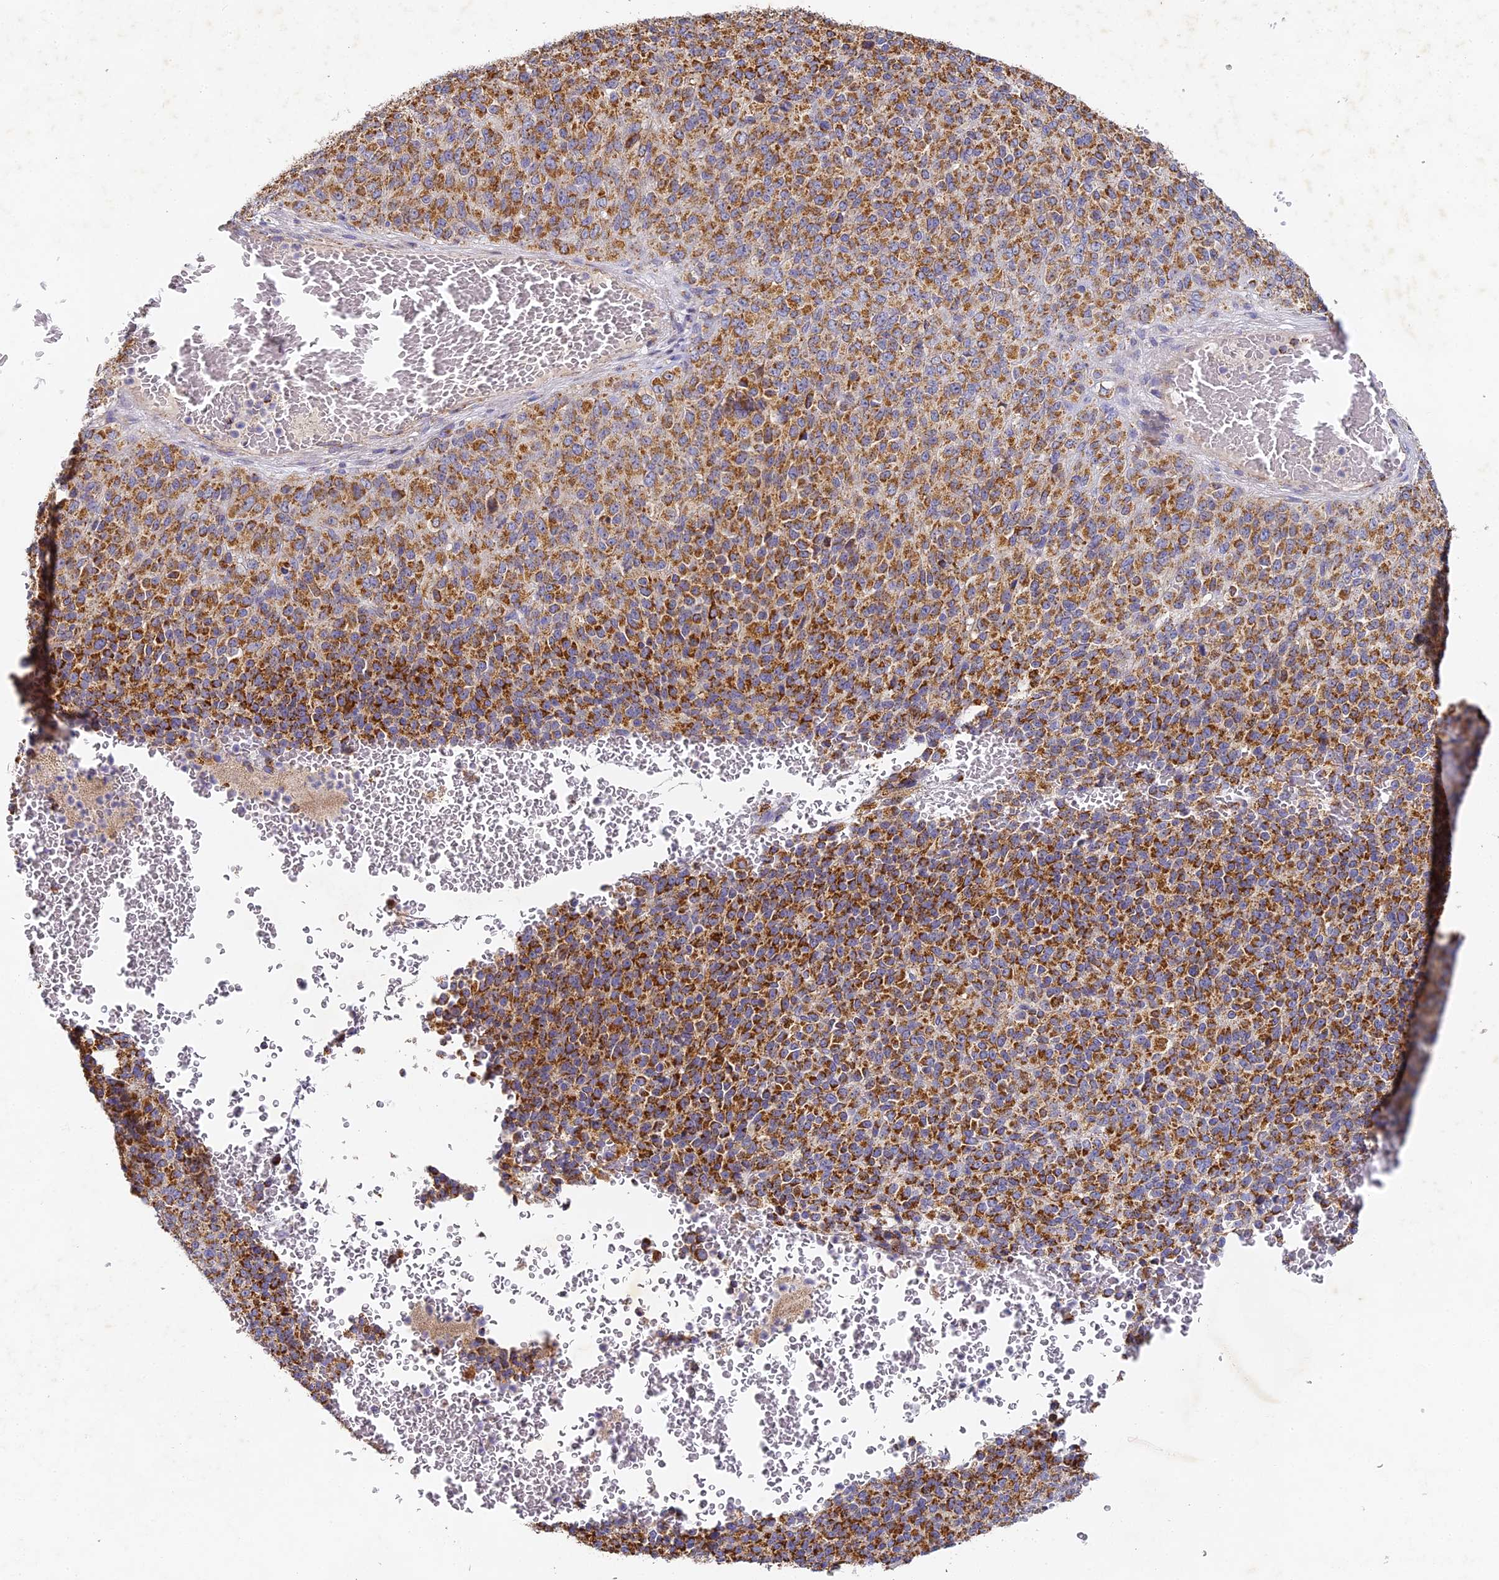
{"staining": {"intensity": "strong", "quantity": ">75%", "location": "cytoplasmic/membranous"}, "tissue": "melanoma", "cell_type": "Tumor cells", "image_type": "cancer", "snomed": [{"axis": "morphology", "description": "Malignant melanoma, Metastatic site"}, {"axis": "topography", "description": "Brain"}], "caption": "This photomicrograph exhibits malignant melanoma (metastatic site) stained with immunohistochemistry (IHC) to label a protein in brown. The cytoplasmic/membranous of tumor cells show strong positivity for the protein. Nuclei are counter-stained blue.", "gene": "DONSON", "patient": {"sex": "female", "age": 56}}